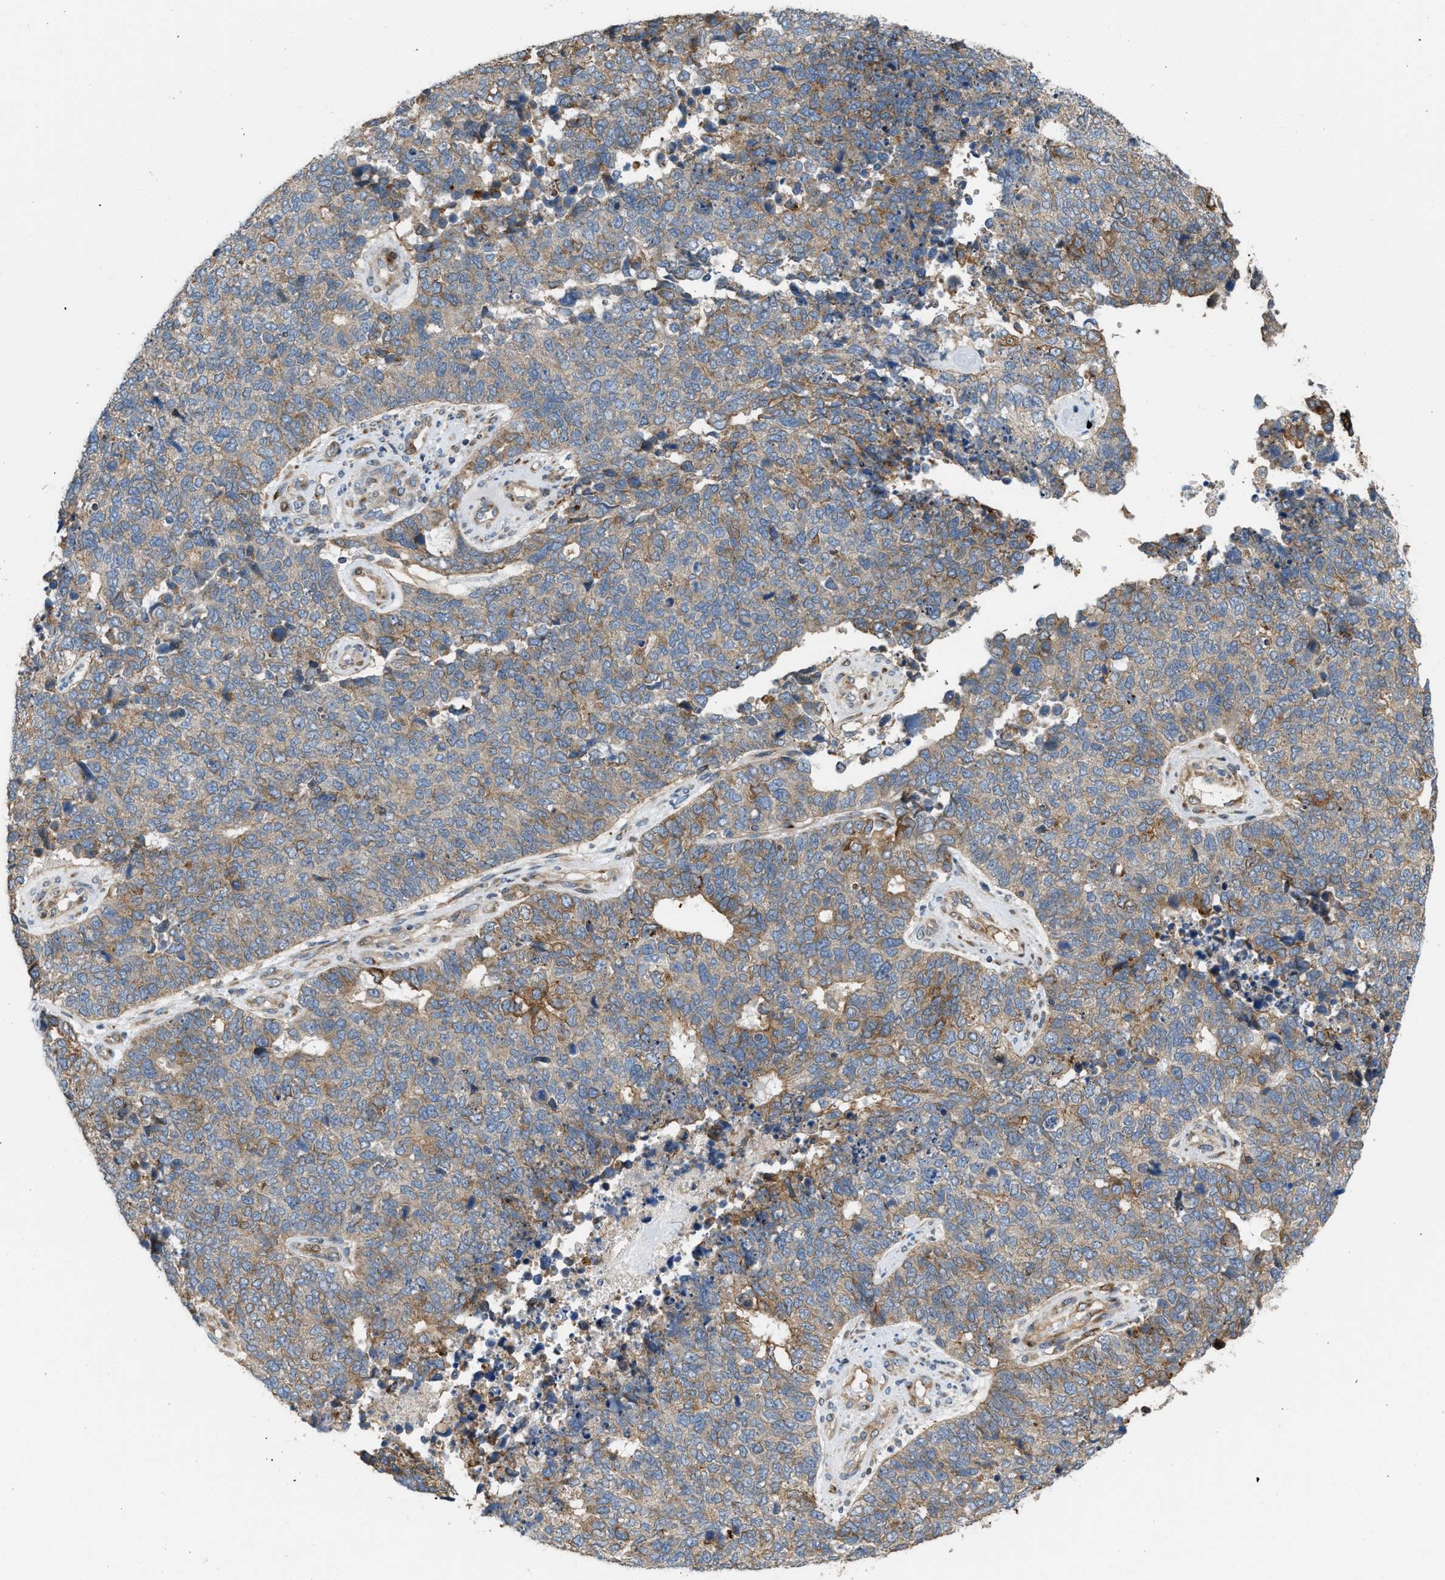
{"staining": {"intensity": "moderate", "quantity": "25%-75%", "location": "cytoplasmic/membranous"}, "tissue": "cervical cancer", "cell_type": "Tumor cells", "image_type": "cancer", "snomed": [{"axis": "morphology", "description": "Squamous cell carcinoma, NOS"}, {"axis": "topography", "description": "Cervix"}], "caption": "Protein expression analysis of cervical cancer displays moderate cytoplasmic/membranous staining in about 25%-75% of tumor cells.", "gene": "DIPK1A", "patient": {"sex": "female", "age": 63}}